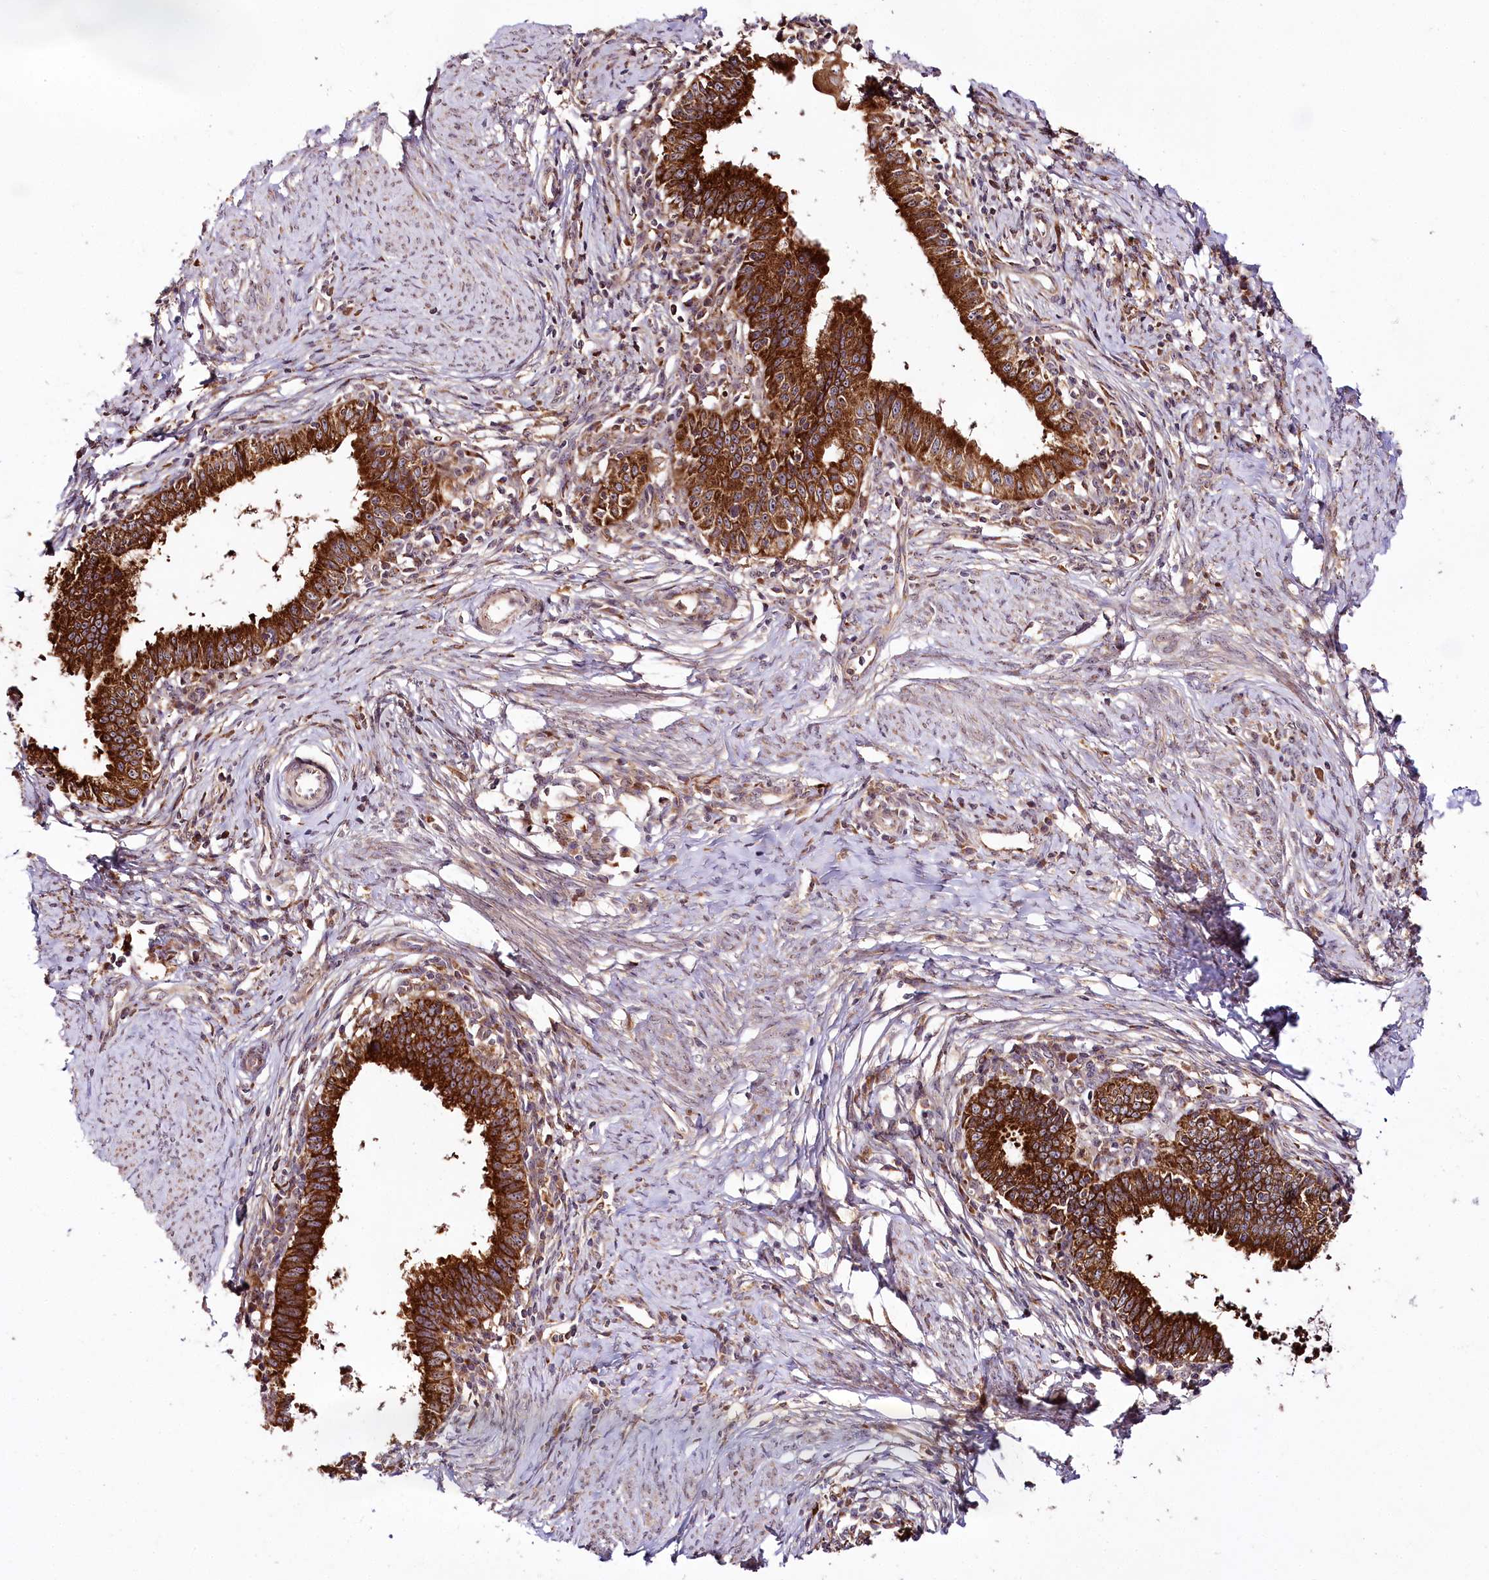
{"staining": {"intensity": "strong", "quantity": ">75%", "location": "cytoplasmic/membranous"}, "tissue": "cervical cancer", "cell_type": "Tumor cells", "image_type": "cancer", "snomed": [{"axis": "morphology", "description": "Adenocarcinoma, NOS"}, {"axis": "topography", "description": "Cervix"}], "caption": "Immunohistochemical staining of cervical adenocarcinoma reveals strong cytoplasmic/membranous protein staining in about >75% of tumor cells. (IHC, brightfield microscopy, high magnification).", "gene": "RAB7A", "patient": {"sex": "female", "age": 36}}